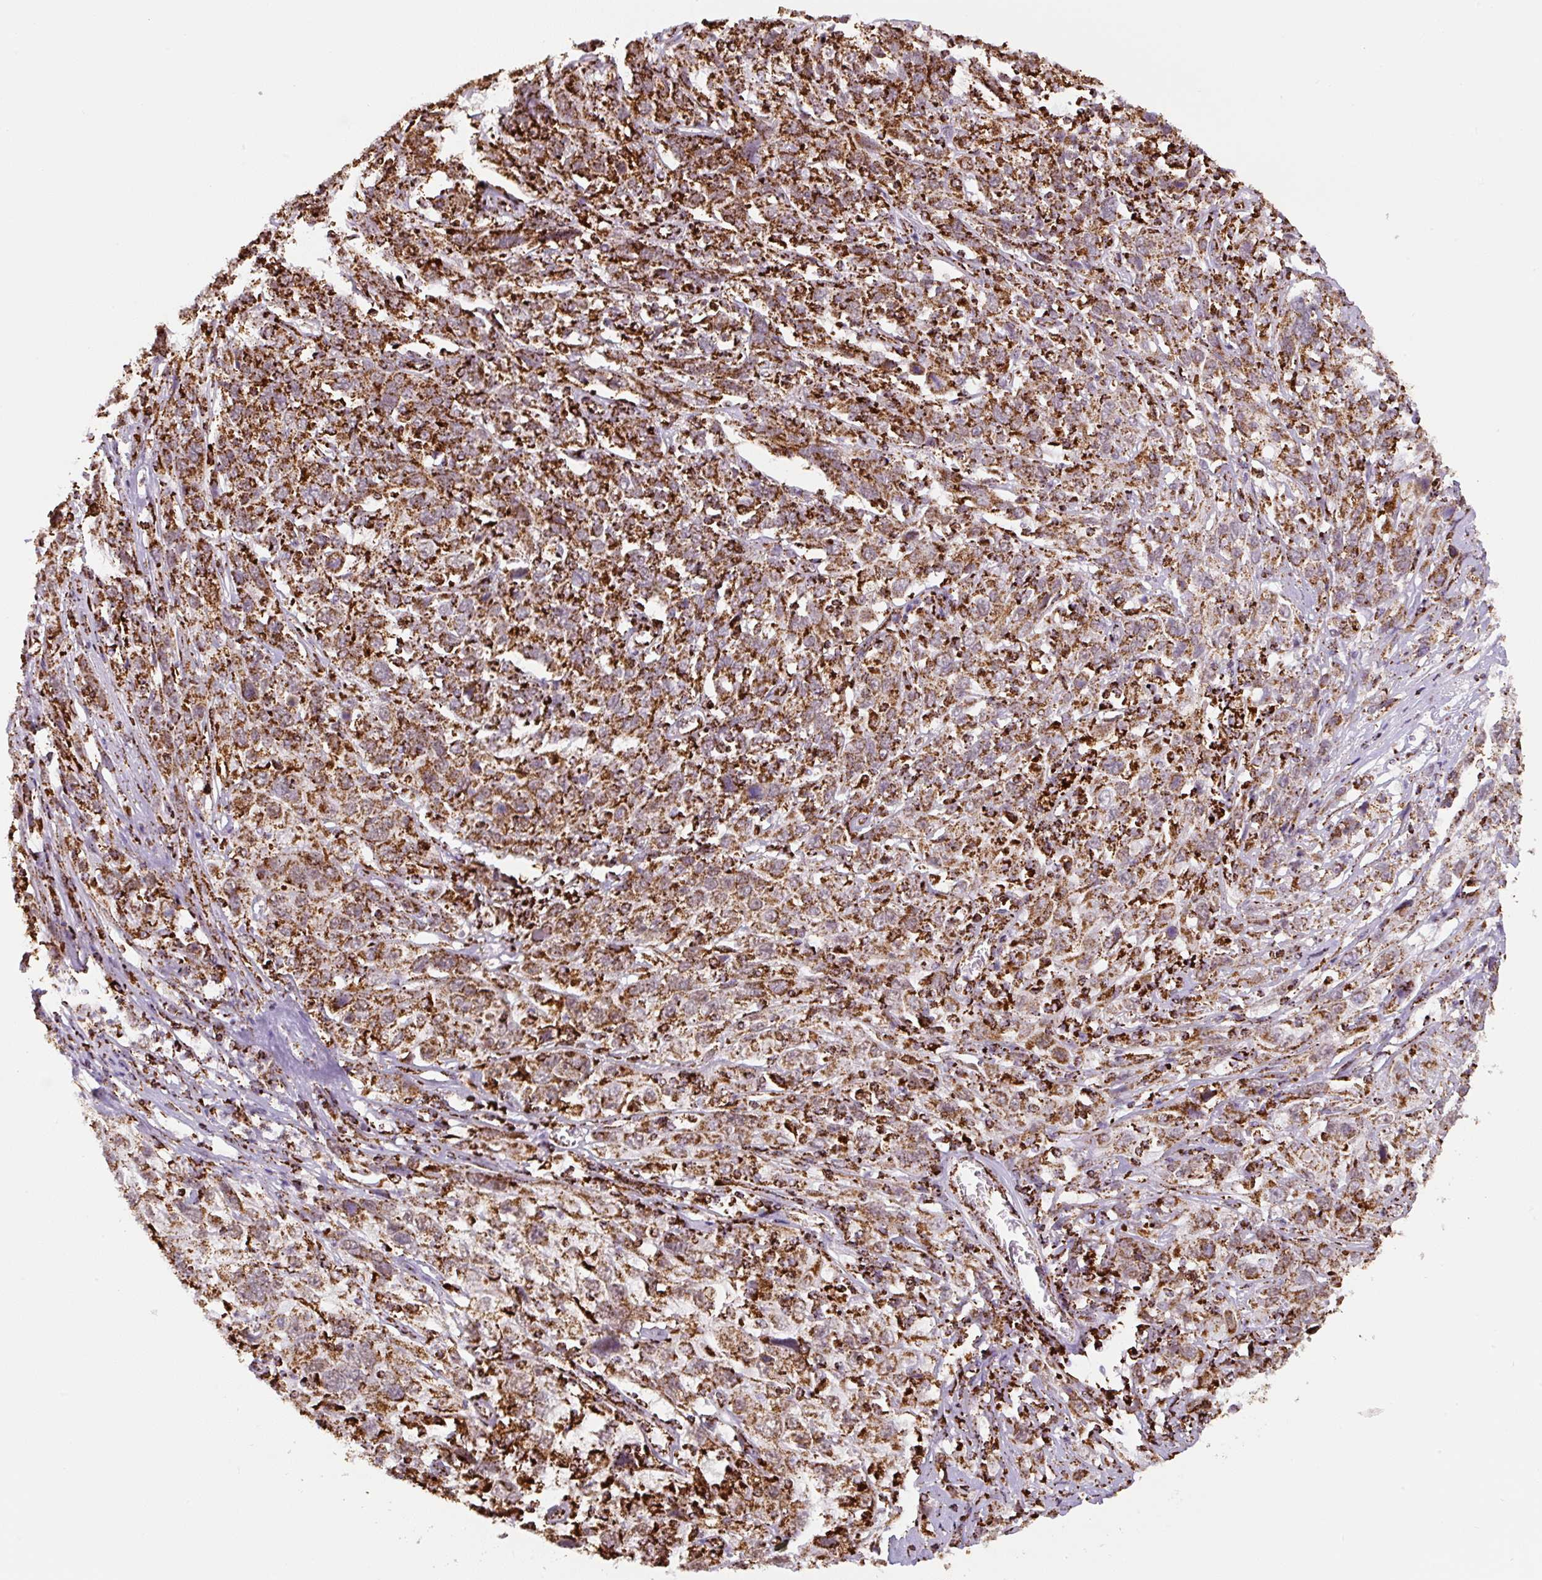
{"staining": {"intensity": "strong", "quantity": ">75%", "location": "cytoplasmic/membranous"}, "tissue": "cervical cancer", "cell_type": "Tumor cells", "image_type": "cancer", "snomed": [{"axis": "morphology", "description": "Squamous cell carcinoma, NOS"}, {"axis": "topography", "description": "Cervix"}], "caption": "Immunohistochemistry staining of cervical cancer, which demonstrates high levels of strong cytoplasmic/membranous positivity in approximately >75% of tumor cells indicating strong cytoplasmic/membranous protein positivity. The staining was performed using DAB (3,3'-diaminobenzidine) (brown) for protein detection and nuclei were counterstained in hematoxylin (blue).", "gene": "ATP5F1A", "patient": {"sex": "female", "age": 46}}